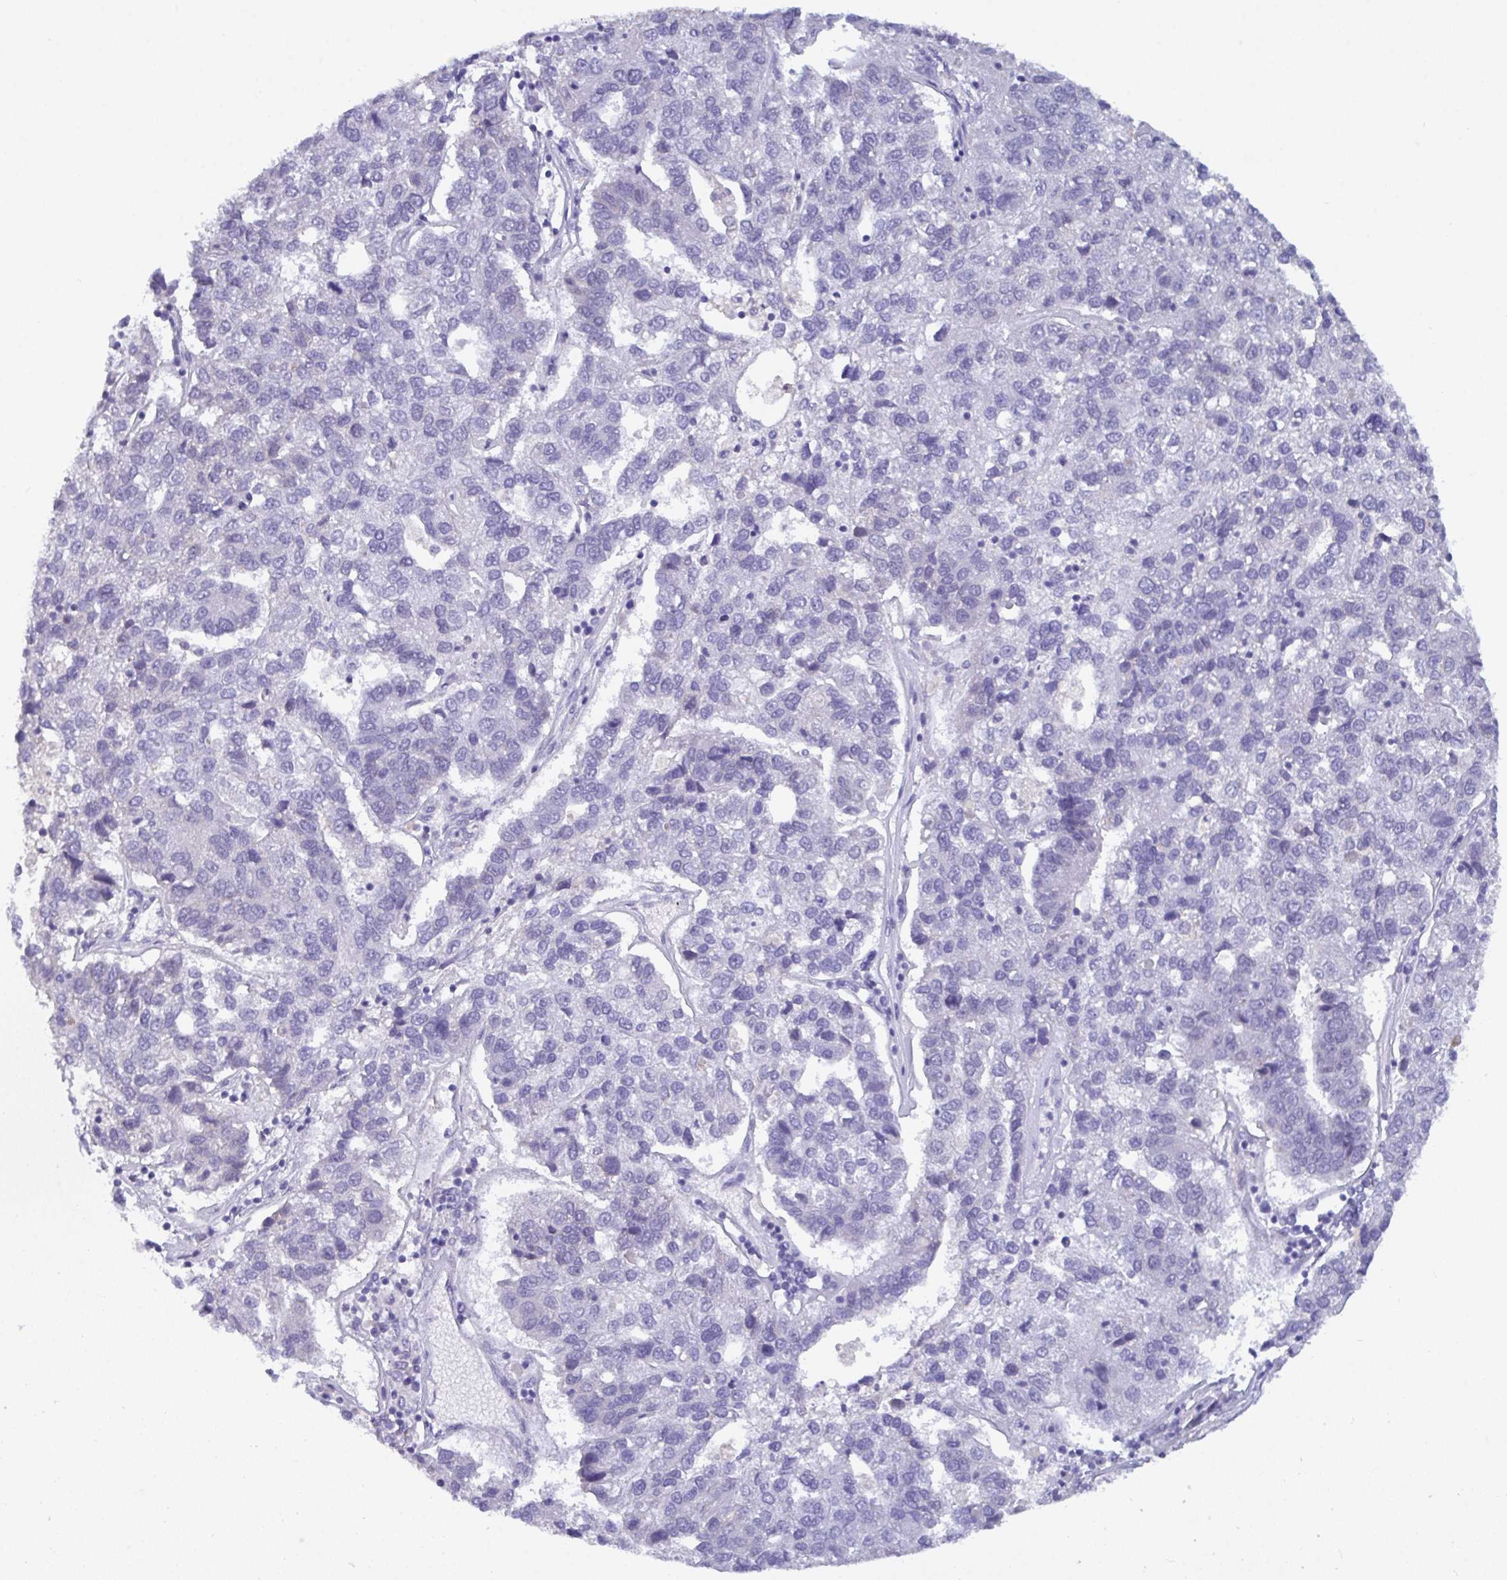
{"staining": {"intensity": "negative", "quantity": "none", "location": "none"}, "tissue": "pancreatic cancer", "cell_type": "Tumor cells", "image_type": "cancer", "snomed": [{"axis": "morphology", "description": "Adenocarcinoma, NOS"}, {"axis": "topography", "description": "Pancreas"}], "caption": "Tumor cells show no significant protein staining in pancreatic adenocarcinoma.", "gene": "SERPINB13", "patient": {"sex": "female", "age": 61}}